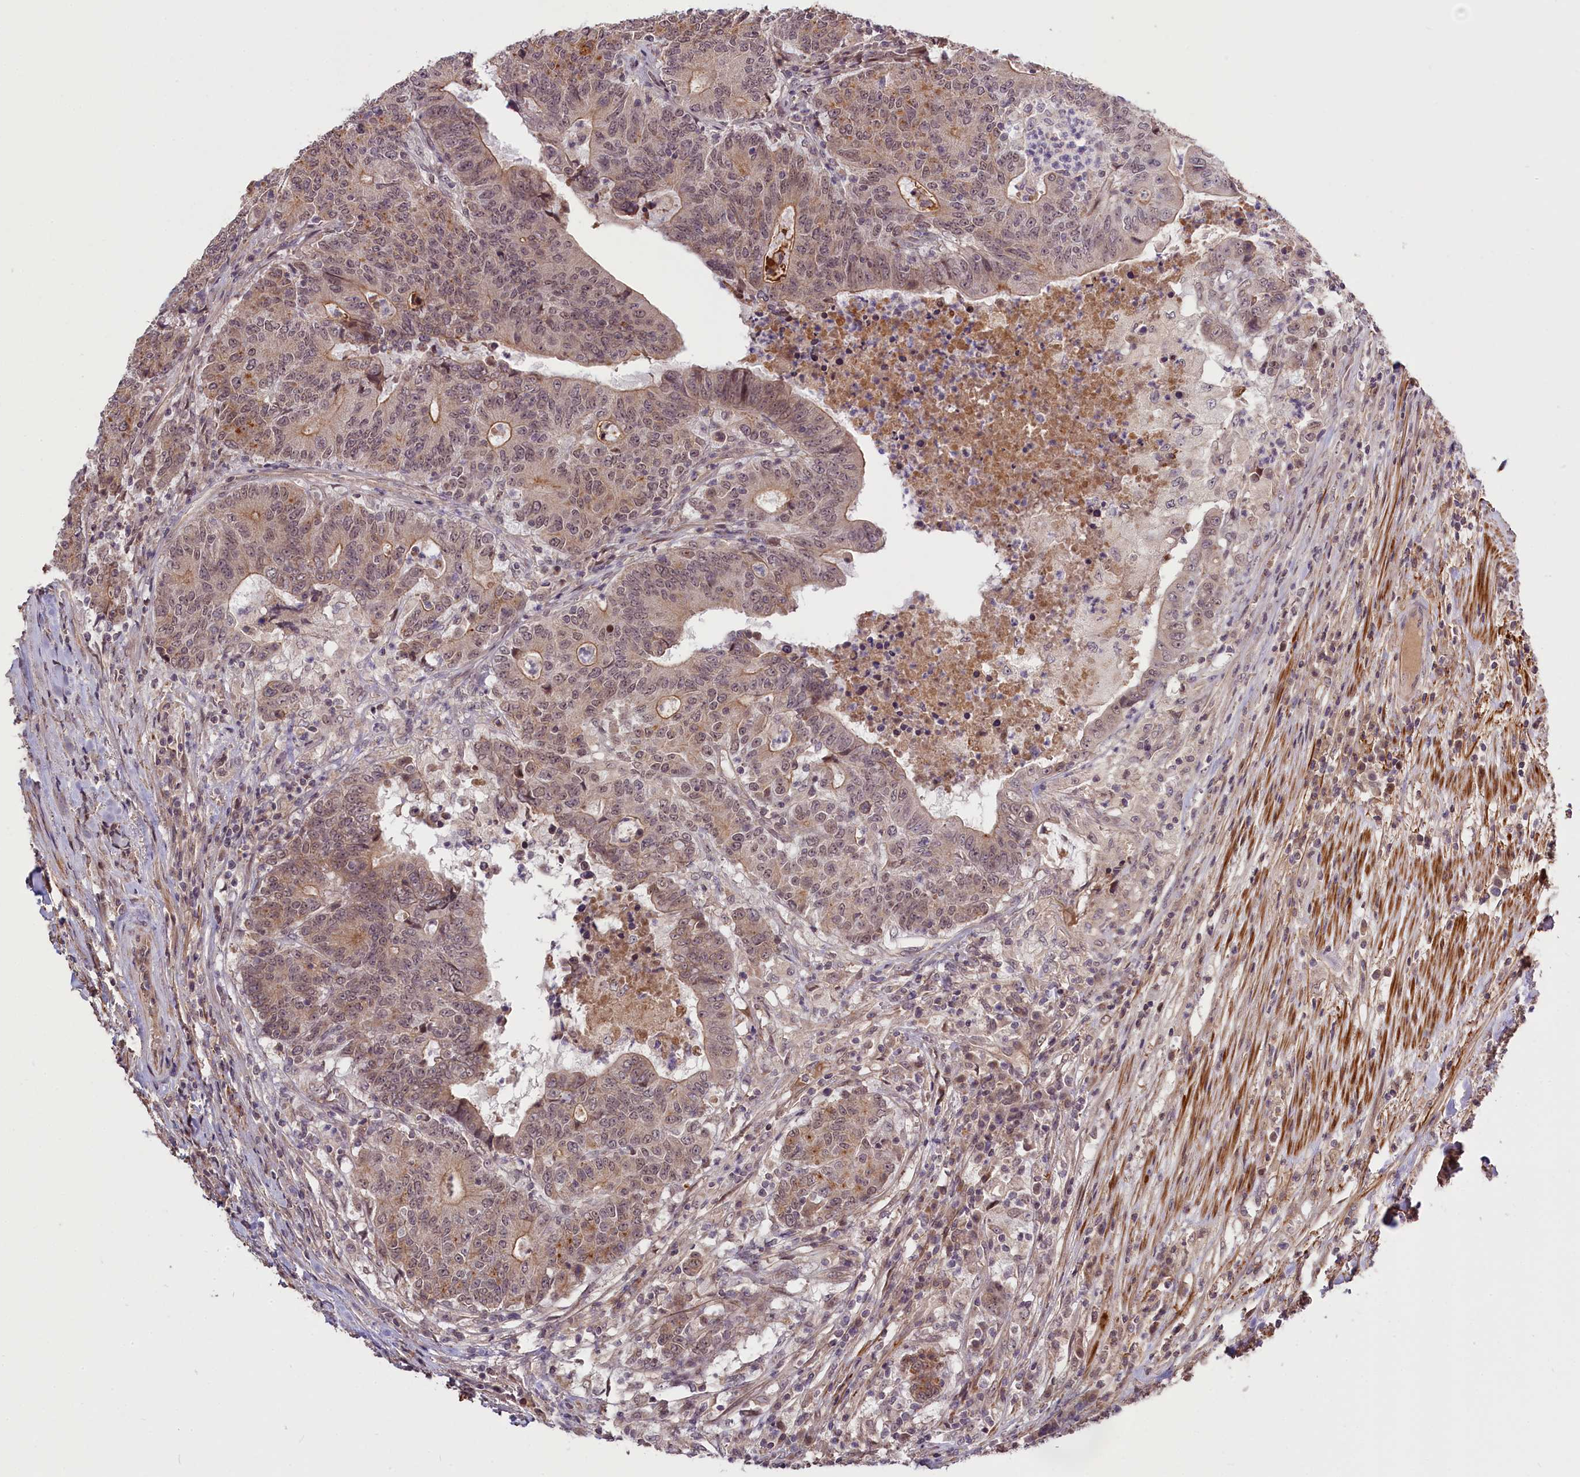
{"staining": {"intensity": "weak", "quantity": ">75%", "location": "cytoplasmic/membranous,nuclear"}, "tissue": "colorectal cancer", "cell_type": "Tumor cells", "image_type": "cancer", "snomed": [{"axis": "morphology", "description": "Adenocarcinoma, NOS"}, {"axis": "topography", "description": "Colon"}], "caption": "Colorectal adenocarcinoma was stained to show a protein in brown. There is low levels of weak cytoplasmic/membranous and nuclear expression in about >75% of tumor cells.", "gene": "ZNF480", "patient": {"sex": "female", "age": 75}}